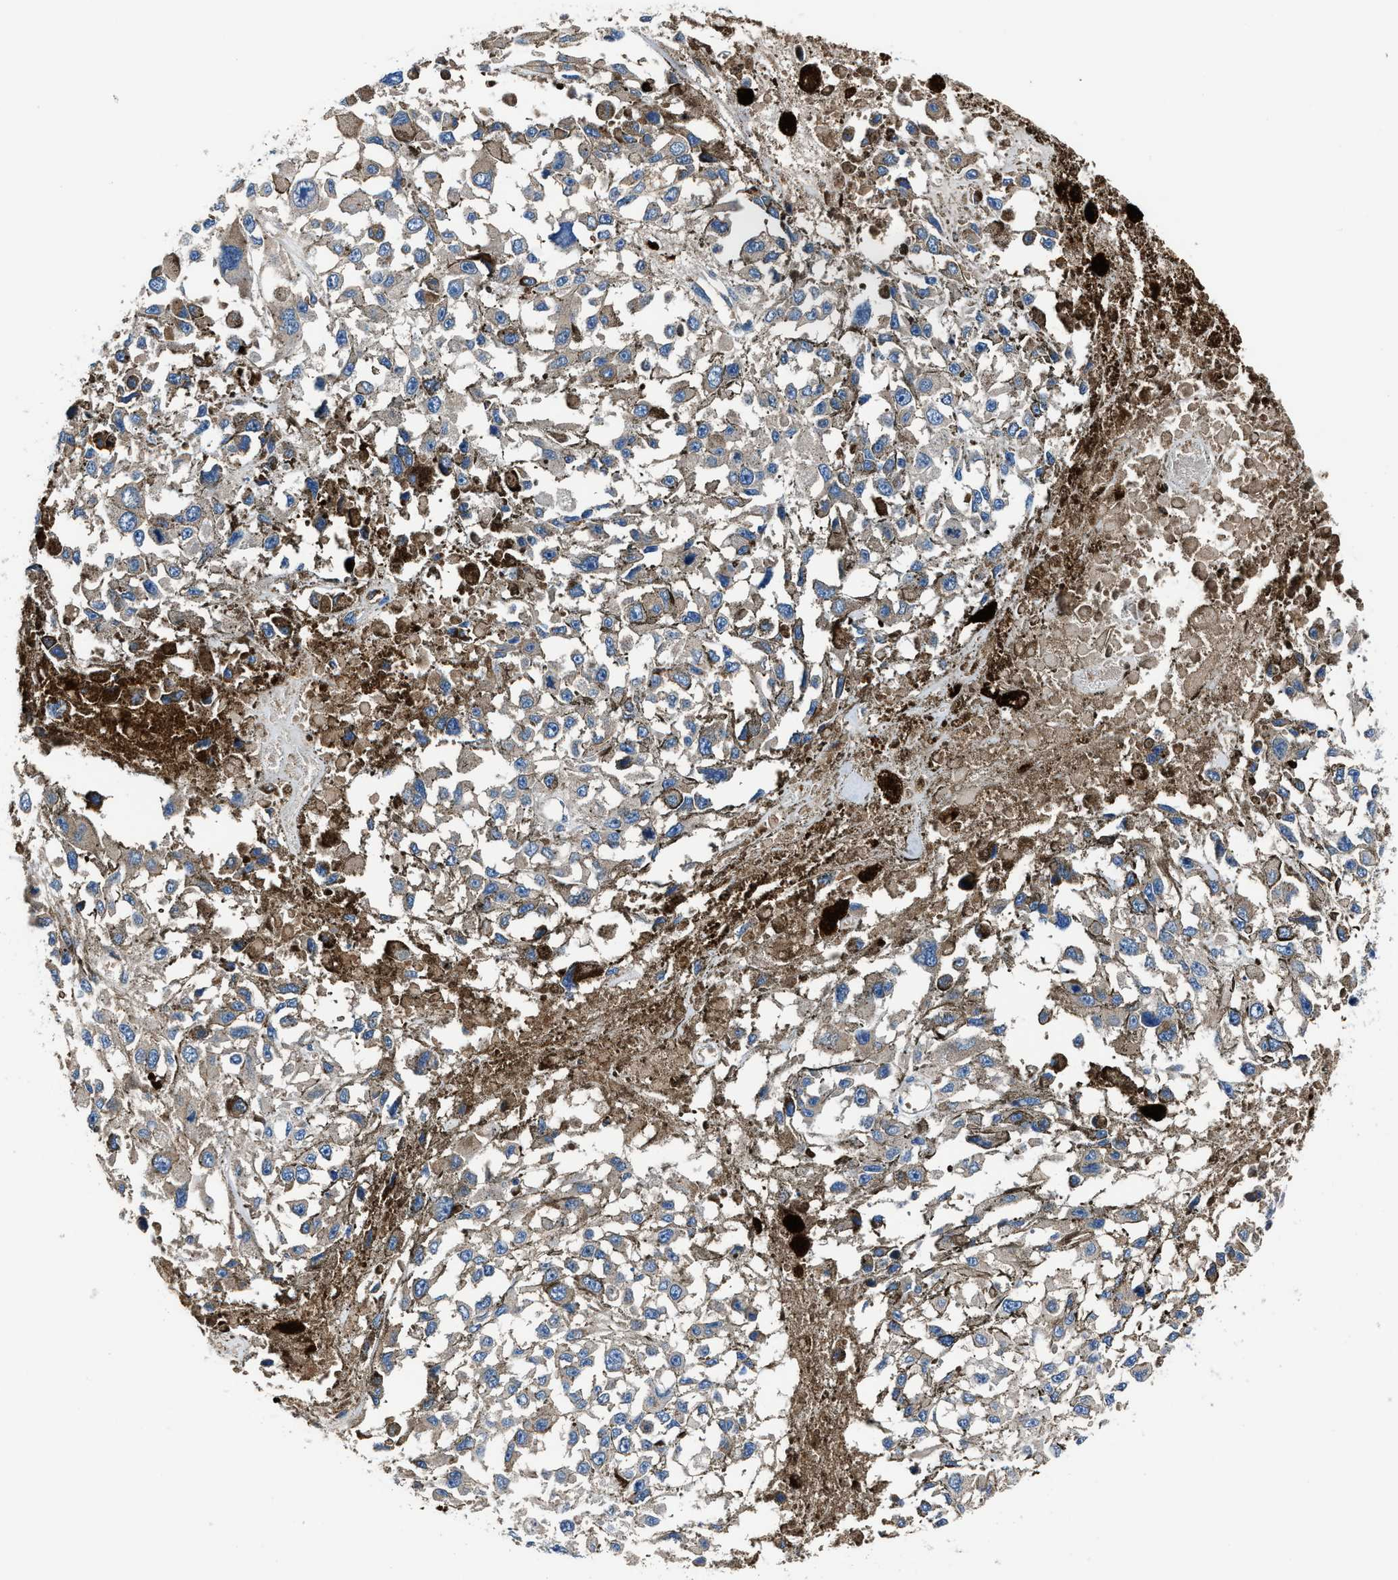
{"staining": {"intensity": "weak", "quantity": "<25%", "location": "cytoplasmic/membranous"}, "tissue": "melanoma", "cell_type": "Tumor cells", "image_type": "cancer", "snomed": [{"axis": "morphology", "description": "Malignant melanoma, Metastatic site"}, {"axis": "topography", "description": "Lymph node"}], "caption": "The micrograph demonstrates no significant expression in tumor cells of melanoma.", "gene": "FTL", "patient": {"sex": "male", "age": 59}}